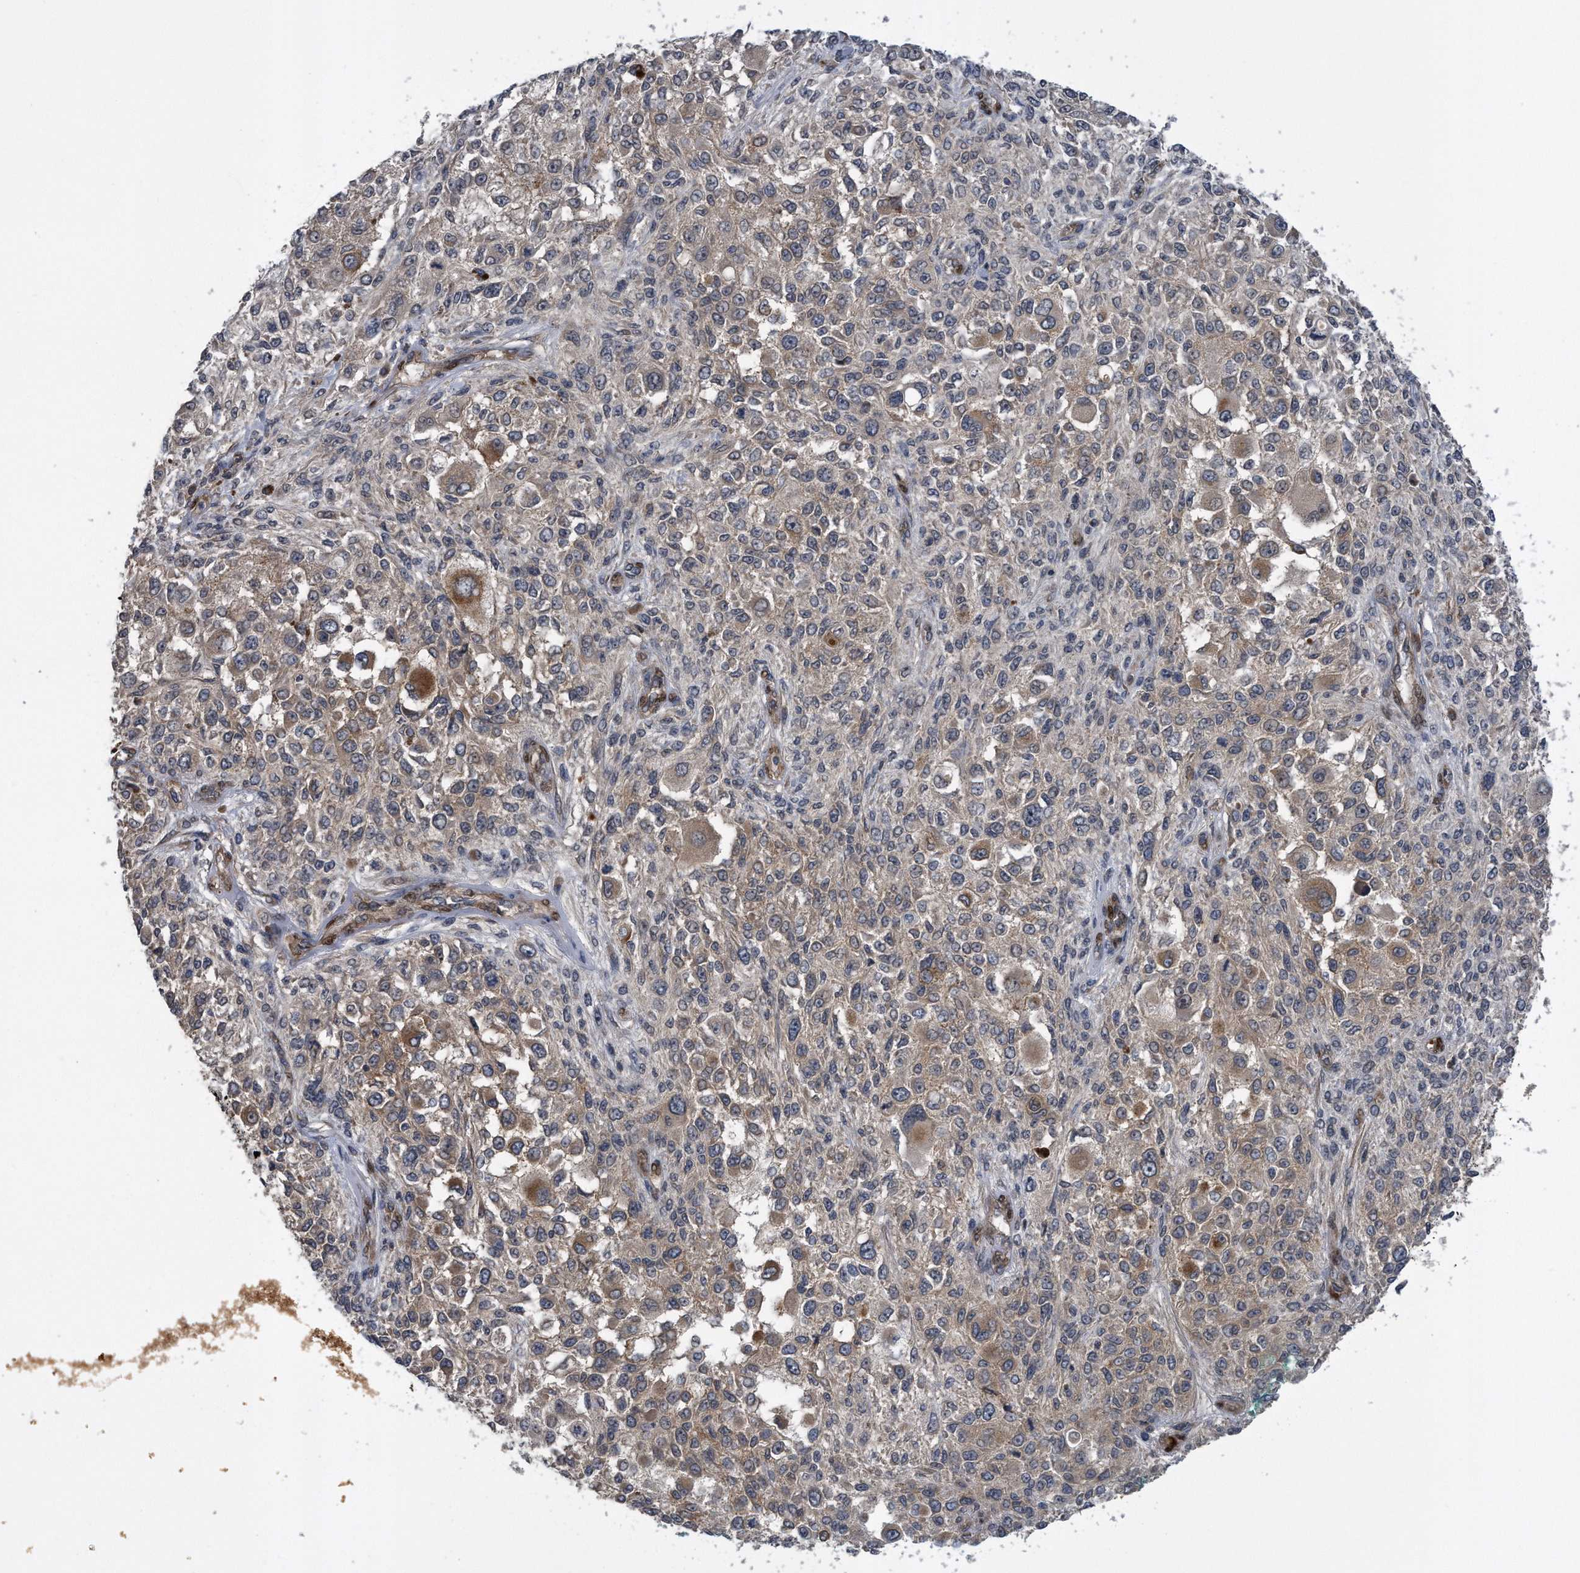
{"staining": {"intensity": "moderate", "quantity": "<25%", "location": "cytoplasmic/membranous"}, "tissue": "melanoma", "cell_type": "Tumor cells", "image_type": "cancer", "snomed": [{"axis": "morphology", "description": "Necrosis, NOS"}, {"axis": "morphology", "description": "Malignant melanoma, NOS"}, {"axis": "topography", "description": "Skin"}], "caption": "Protein staining by IHC reveals moderate cytoplasmic/membranous positivity in about <25% of tumor cells in malignant melanoma. The staining was performed using DAB to visualize the protein expression in brown, while the nuclei were stained in blue with hematoxylin (Magnification: 20x).", "gene": "ZNF79", "patient": {"sex": "female", "age": 87}}